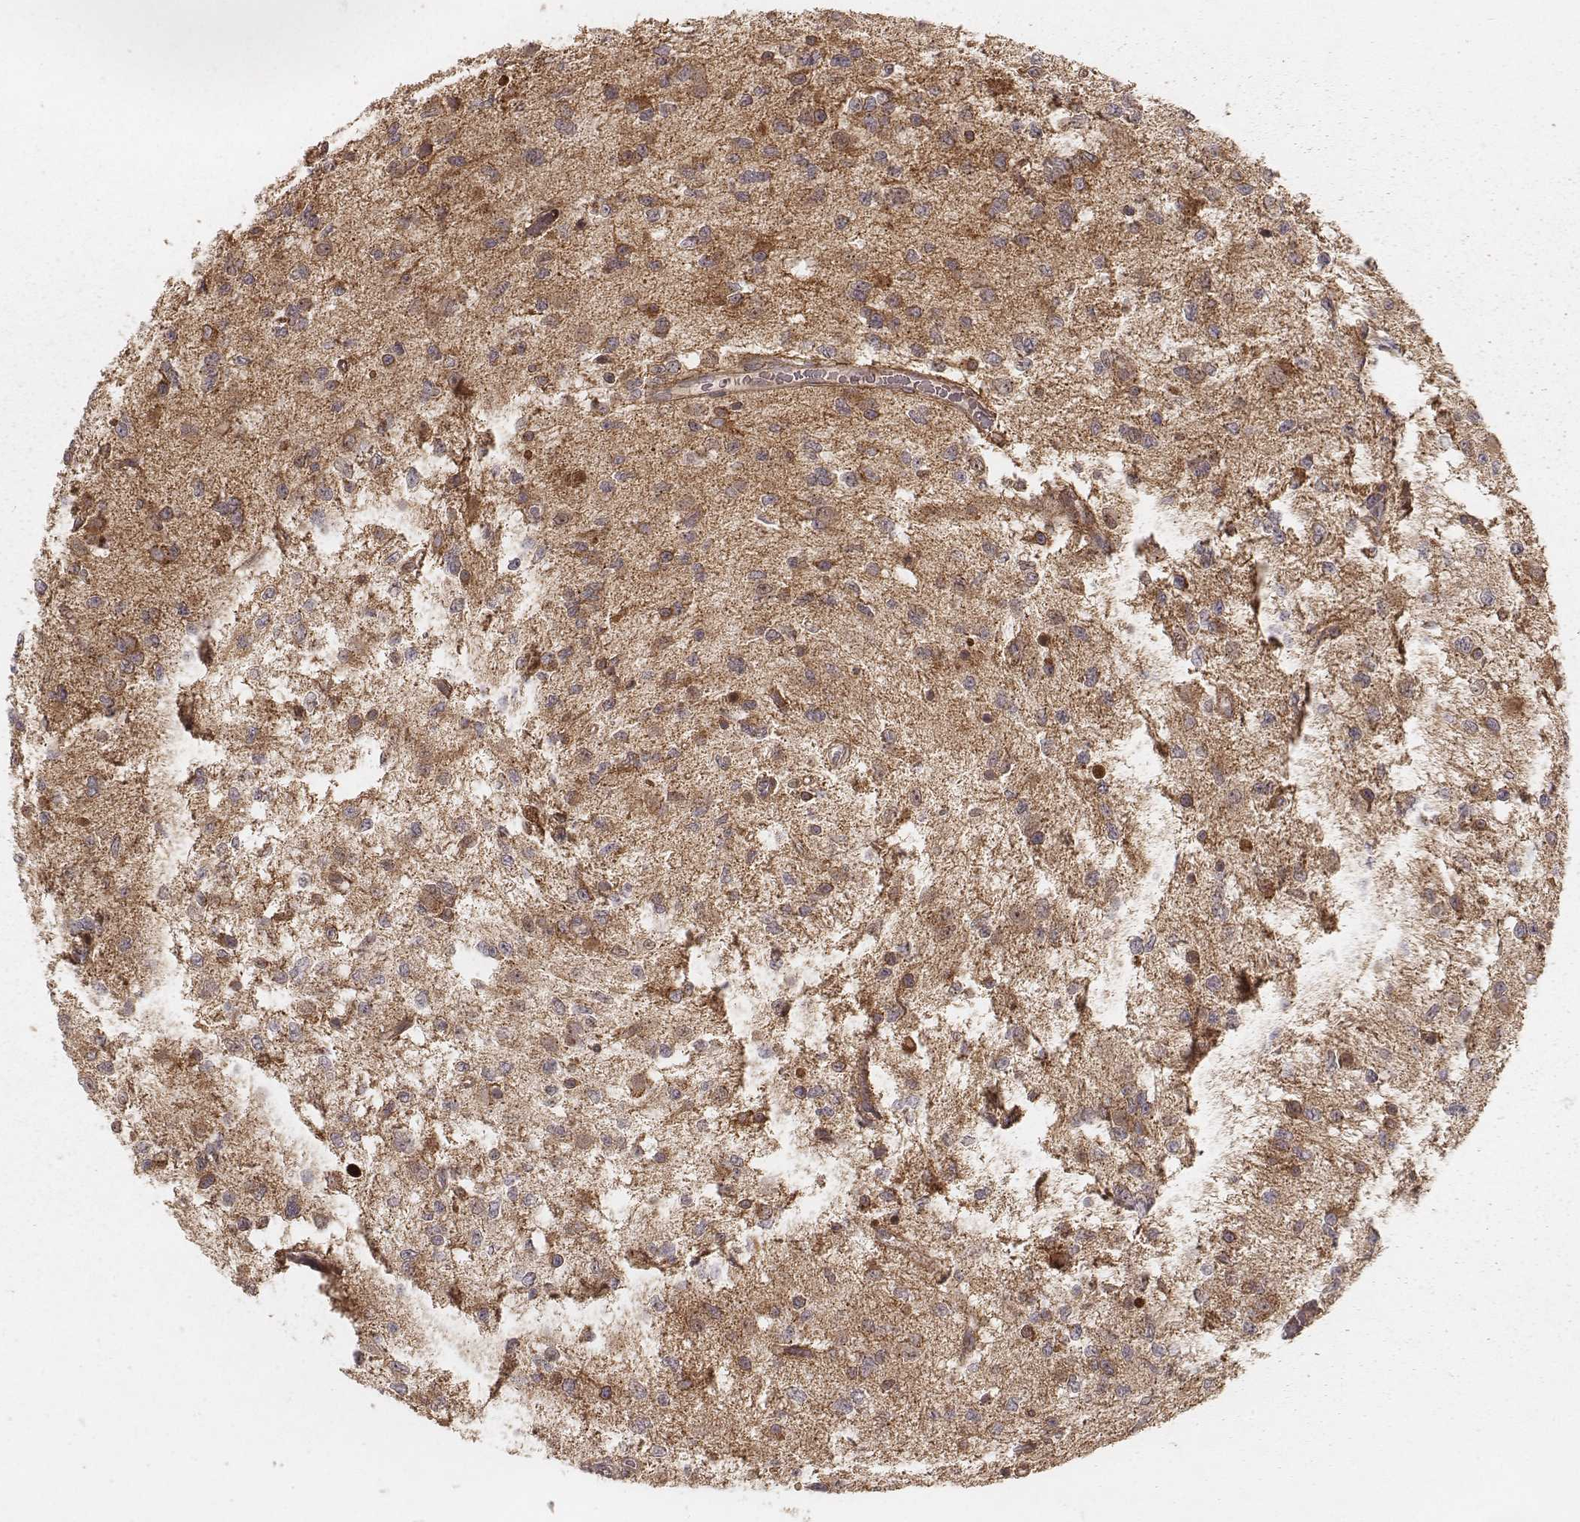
{"staining": {"intensity": "moderate", "quantity": ">75%", "location": "cytoplasmic/membranous"}, "tissue": "glioma", "cell_type": "Tumor cells", "image_type": "cancer", "snomed": [{"axis": "morphology", "description": "Glioma, malignant, Low grade"}, {"axis": "topography", "description": "Brain"}], "caption": "Protein staining by IHC displays moderate cytoplasmic/membranous expression in about >75% of tumor cells in glioma.", "gene": "NDUFA7", "patient": {"sex": "female", "age": 45}}